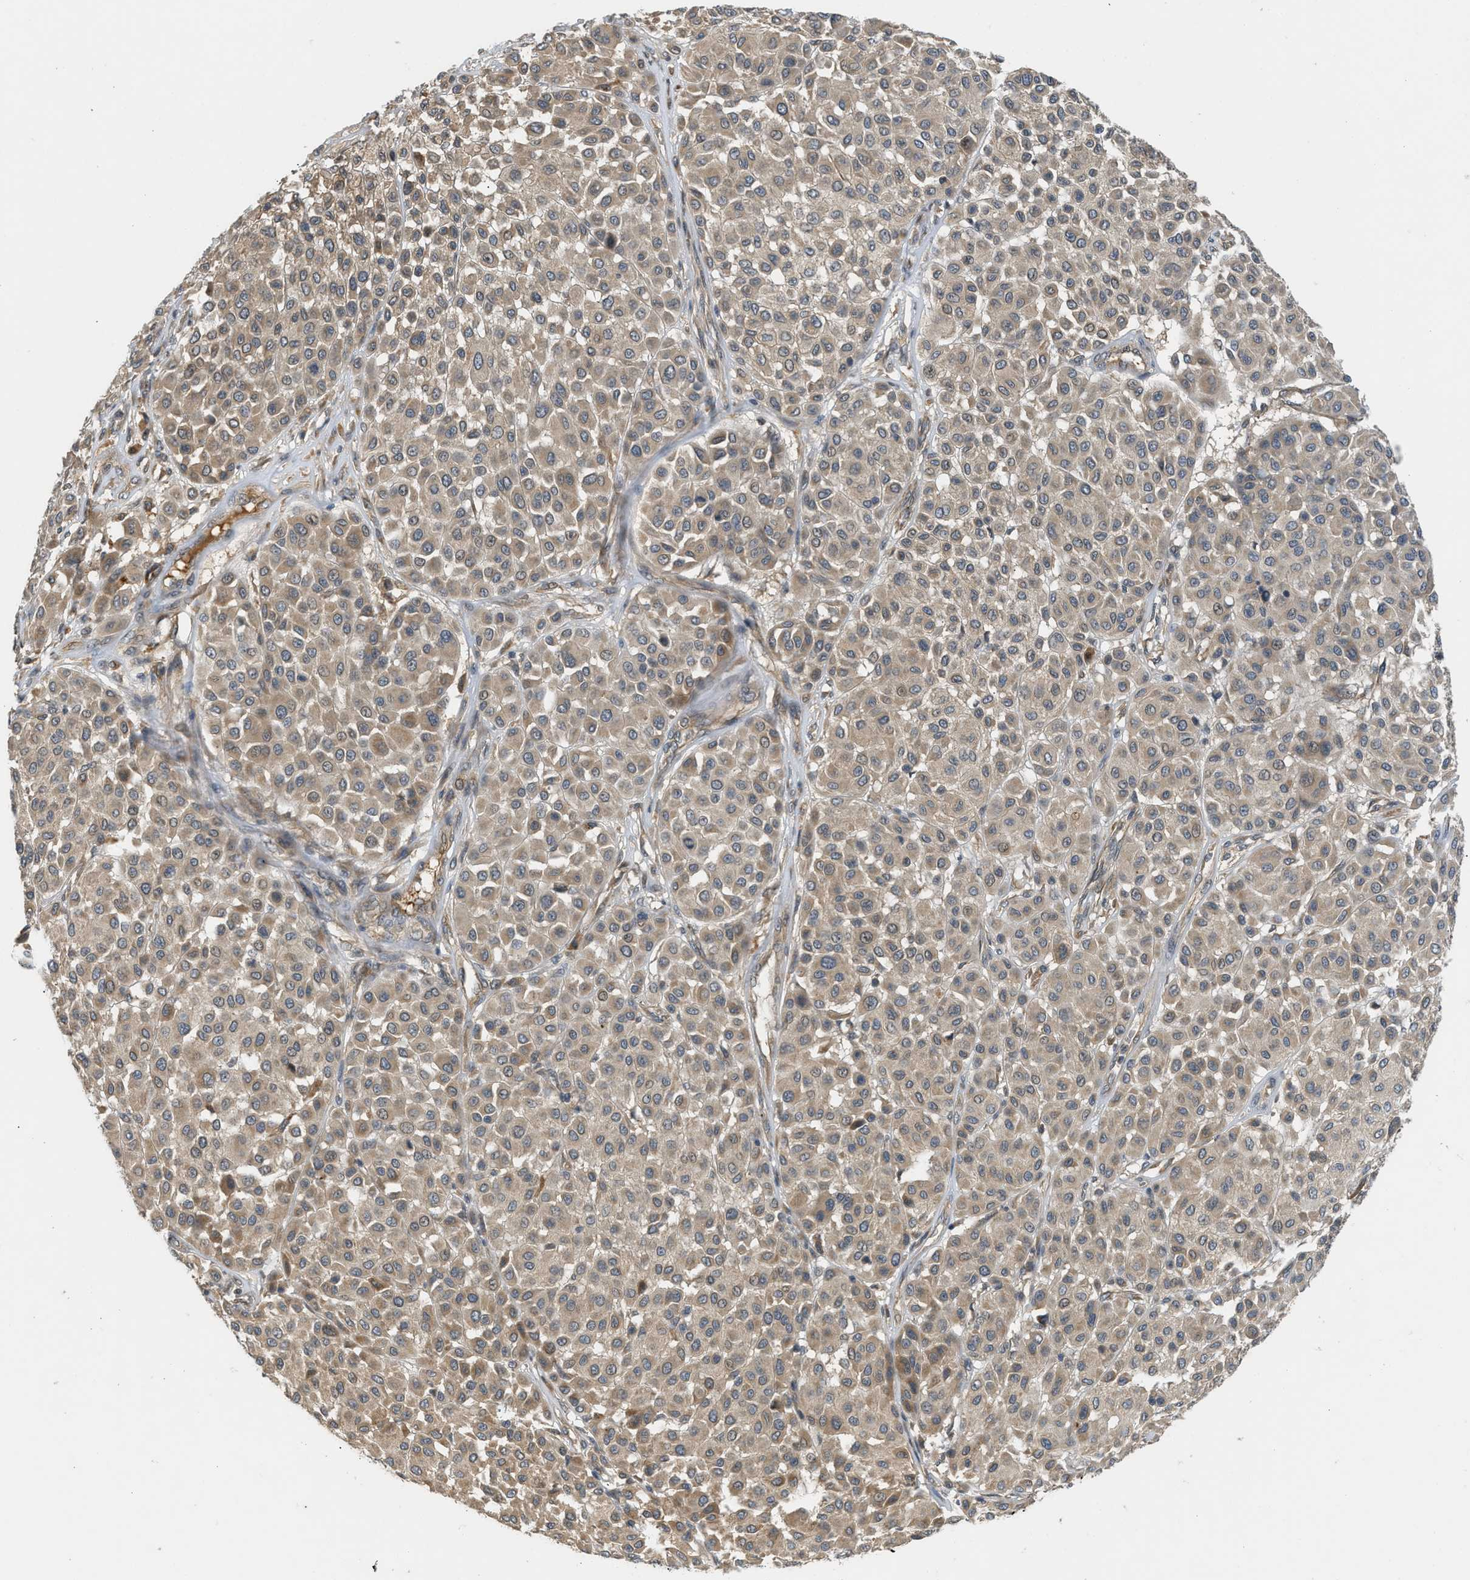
{"staining": {"intensity": "weak", "quantity": ">75%", "location": "cytoplasmic/membranous"}, "tissue": "melanoma", "cell_type": "Tumor cells", "image_type": "cancer", "snomed": [{"axis": "morphology", "description": "Malignant melanoma, Metastatic site"}, {"axis": "topography", "description": "Soft tissue"}], "caption": "Brown immunohistochemical staining in human malignant melanoma (metastatic site) exhibits weak cytoplasmic/membranous expression in about >75% of tumor cells.", "gene": "ADCY8", "patient": {"sex": "male", "age": 41}}